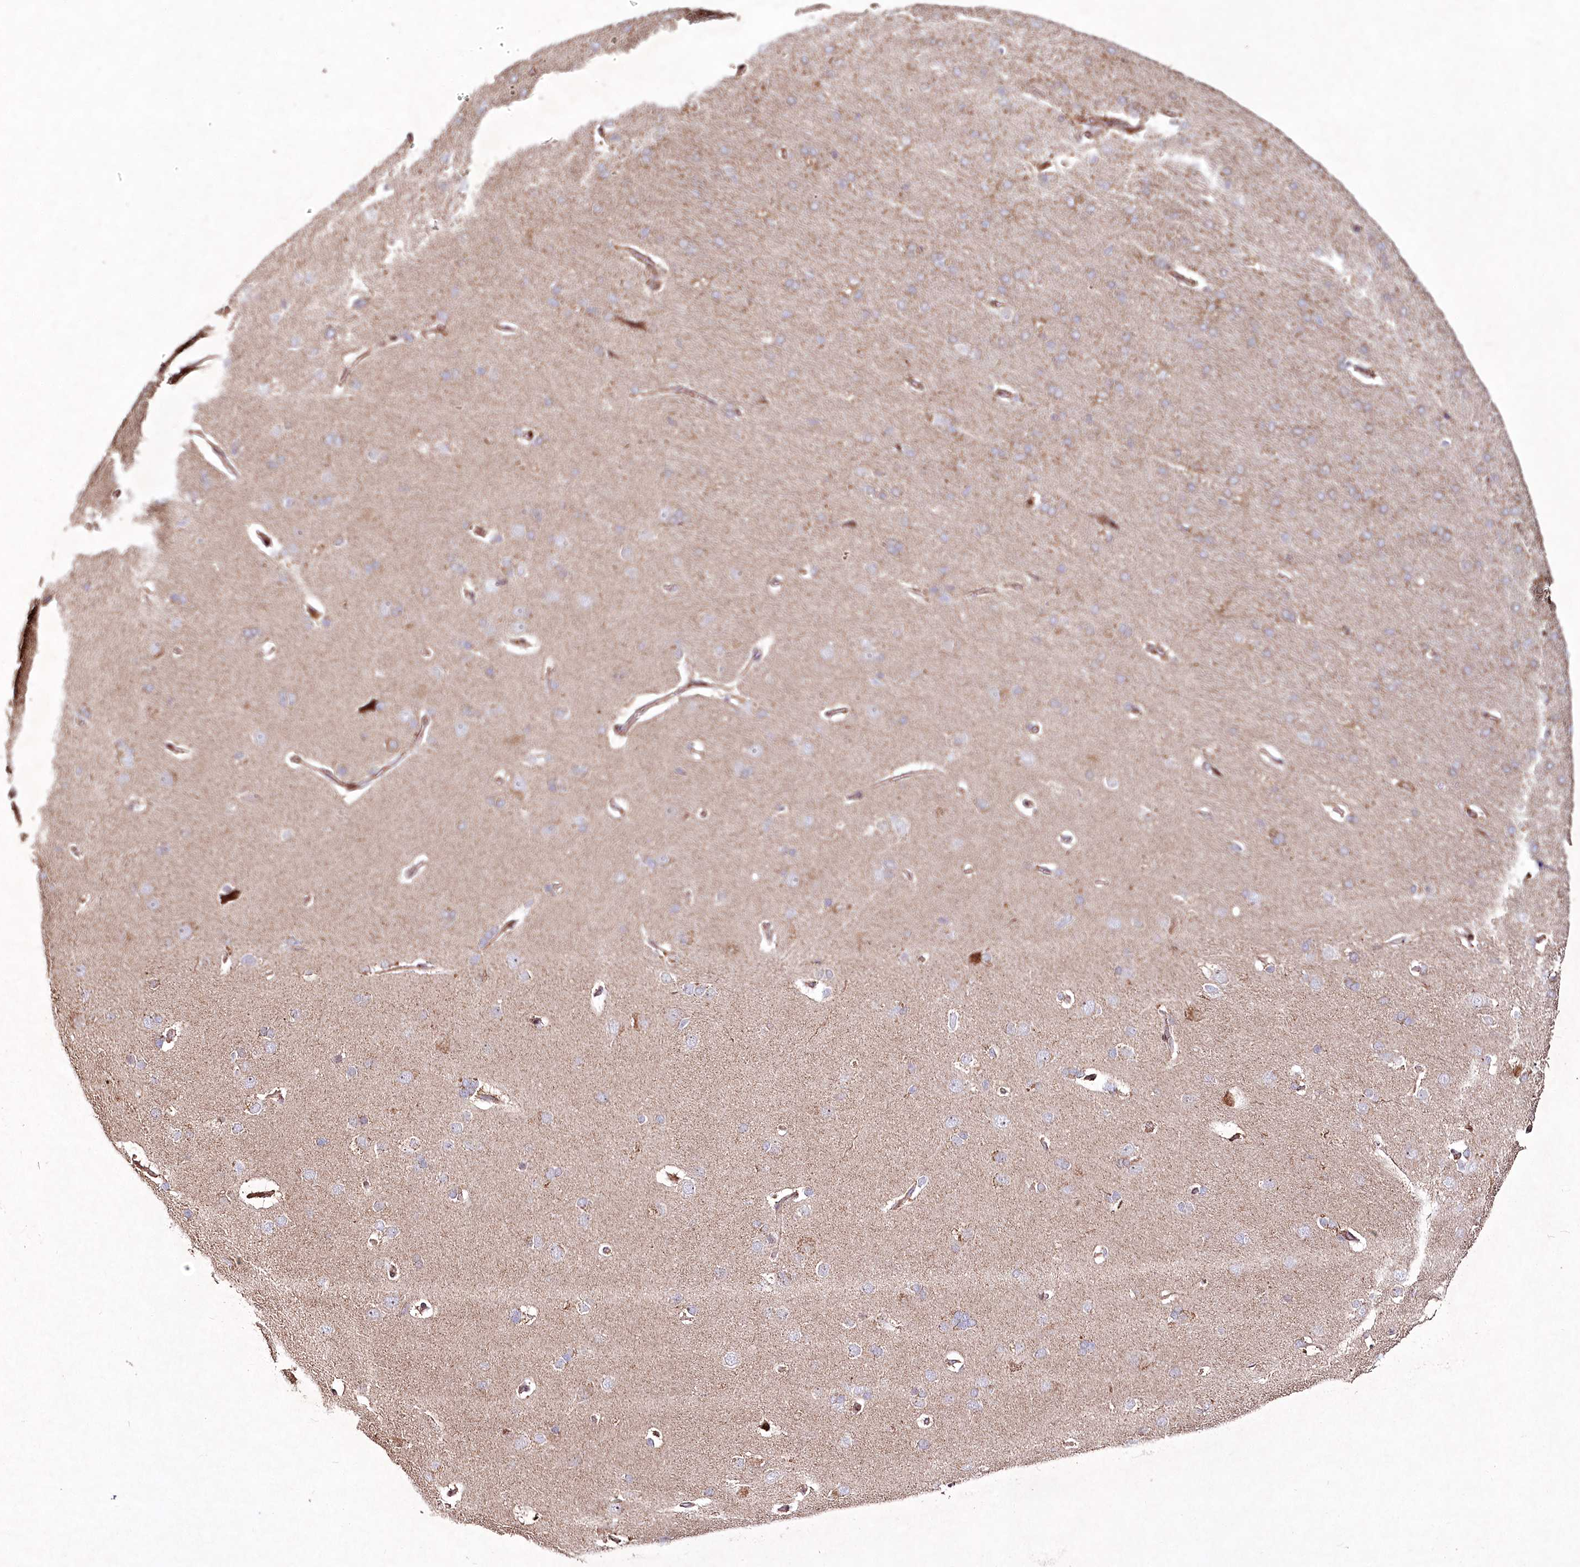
{"staining": {"intensity": "weak", "quantity": ">75%", "location": "cytoplasmic/membranous"}, "tissue": "cerebral cortex", "cell_type": "Endothelial cells", "image_type": "normal", "snomed": [{"axis": "morphology", "description": "Normal tissue, NOS"}, {"axis": "topography", "description": "Cerebral cortex"}], "caption": "A micrograph showing weak cytoplasmic/membranous staining in approximately >75% of endothelial cells in normal cerebral cortex, as visualized by brown immunohistochemical staining.", "gene": "PSTK", "patient": {"sex": "male", "age": 62}}